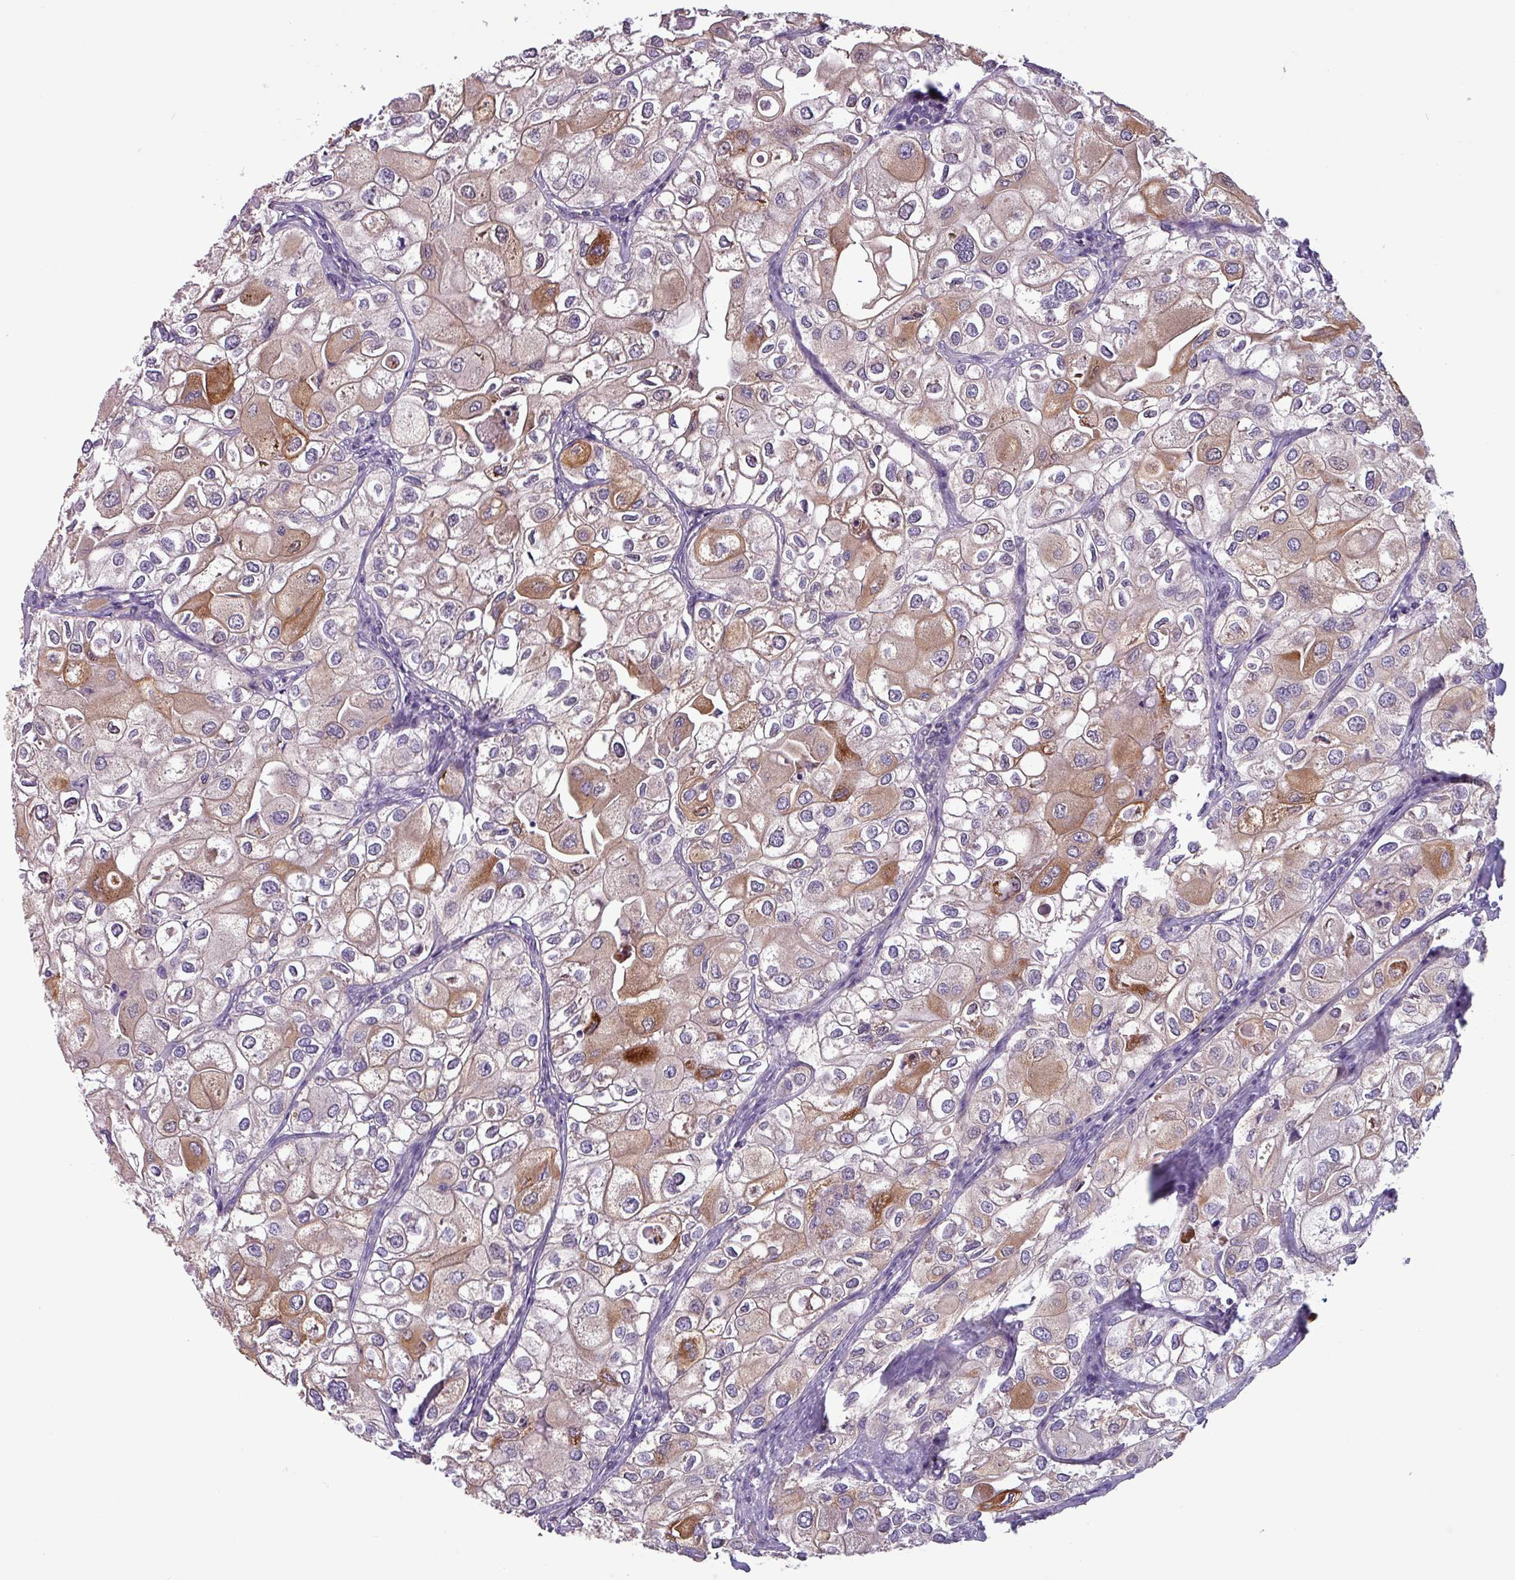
{"staining": {"intensity": "moderate", "quantity": "25%-75%", "location": "cytoplasmic/membranous"}, "tissue": "urothelial cancer", "cell_type": "Tumor cells", "image_type": "cancer", "snomed": [{"axis": "morphology", "description": "Urothelial carcinoma, High grade"}, {"axis": "topography", "description": "Urinary bladder"}], "caption": "The image demonstrates immunohistochemical staining of urothelial carcinoma (high-grade). There is moderate cytoplasmic/membranous staining is appreciated in approximately 25%-75% of tumor cells. The protein is stained brown, and the nuclei are stained in blue (DAB IHC with brightfield microscopy, high magnification).", "gene": "CAMK1", "patient": {"sex": "male", "age": 64}}